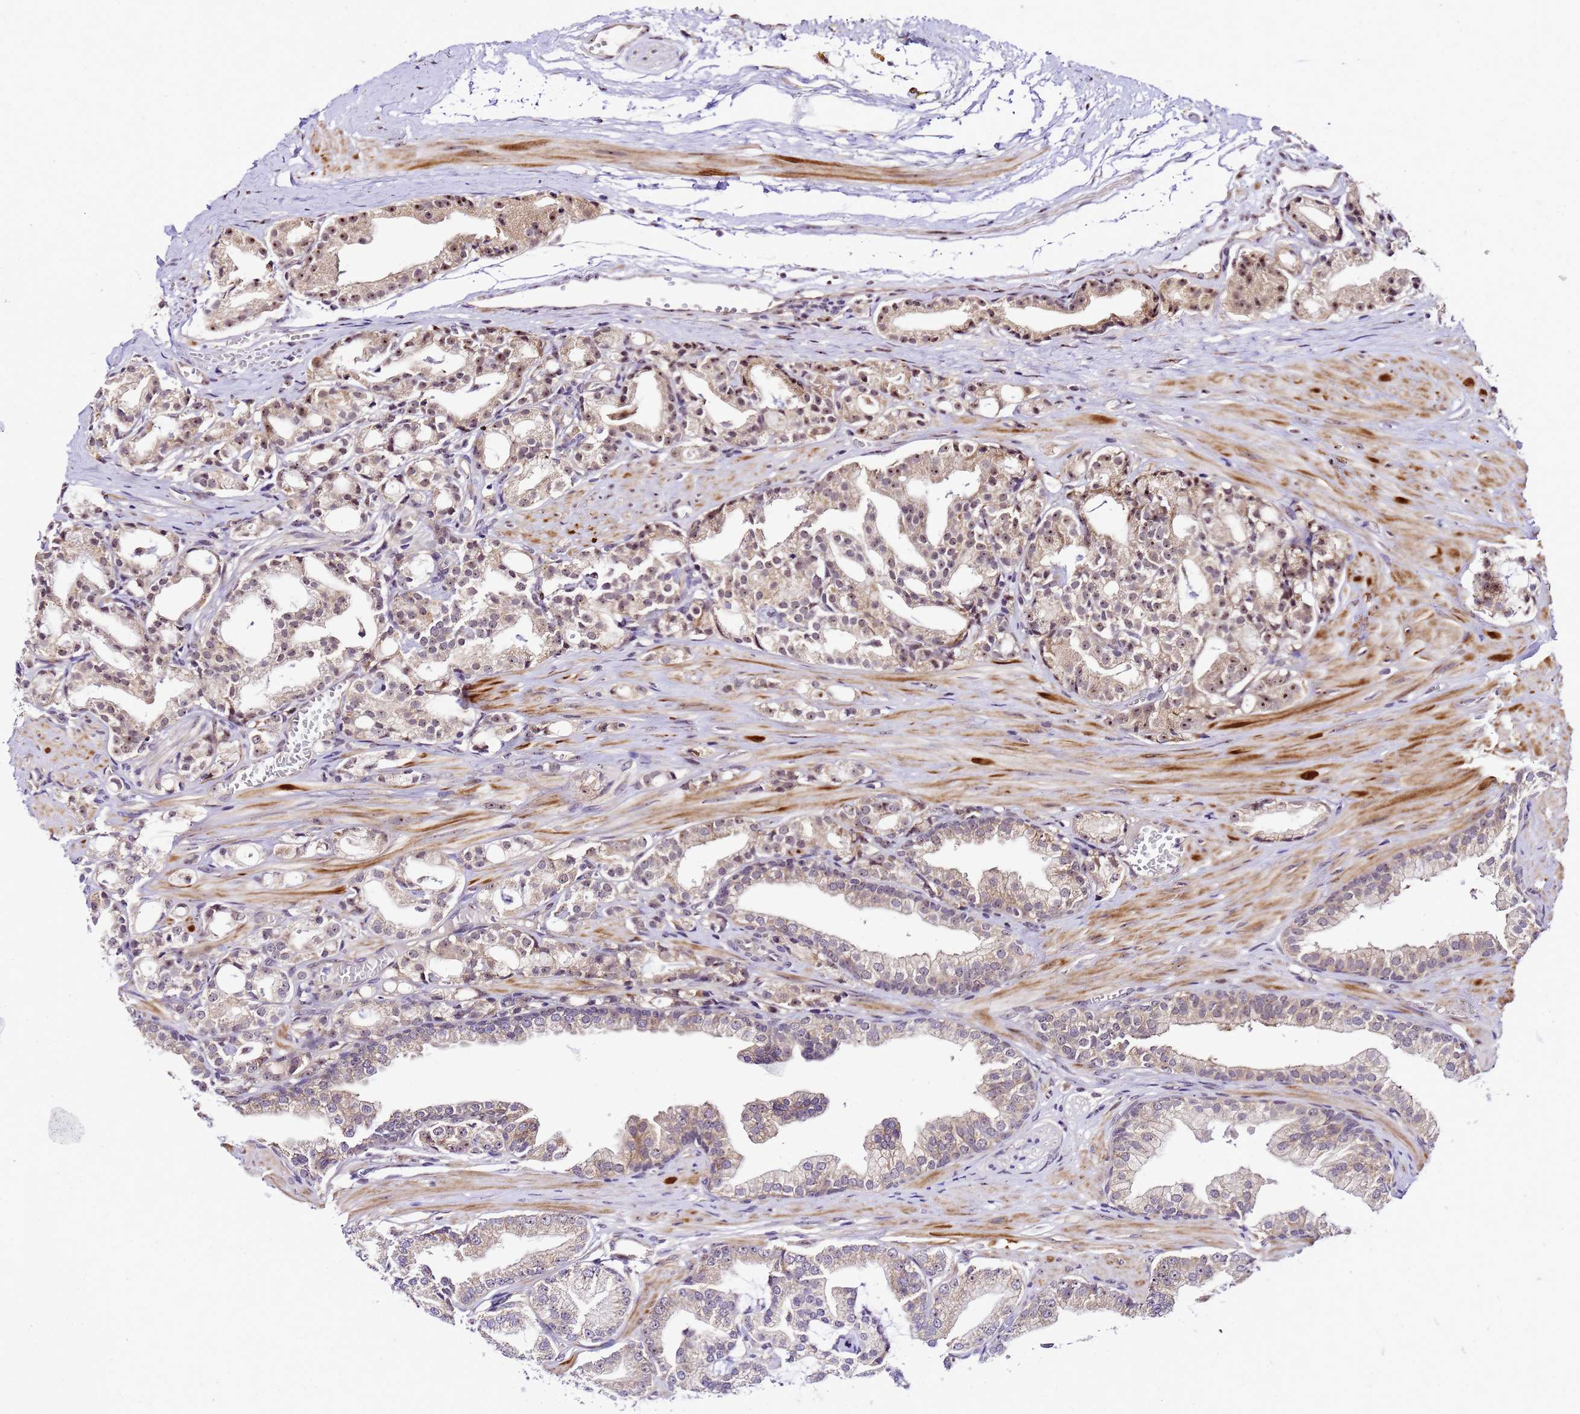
{"staining": {"intensity": "moderate", "quantity": "25%-75%", "location": "cytoplasmic/membranous,nuclear"}, "tissue": "prostate cancer", "cell_type": "Tumor cells", "image_type": "cancer", "snomed": [{"axis": "morphology", "description": "Adenocarcinoma, High grade"}, {"axis": "topography", "description": "Prostate"}], "caption": "Immunohistochemical staining of high-grade adenocarcinoma (prostate) shows medium levels of moderate cytoplasmic/membranous and nuclear protein expression in about 25%-75% of tumor cells.", "gene": "SLX4IP", "patient": {"sex": "male", "age": 71}}